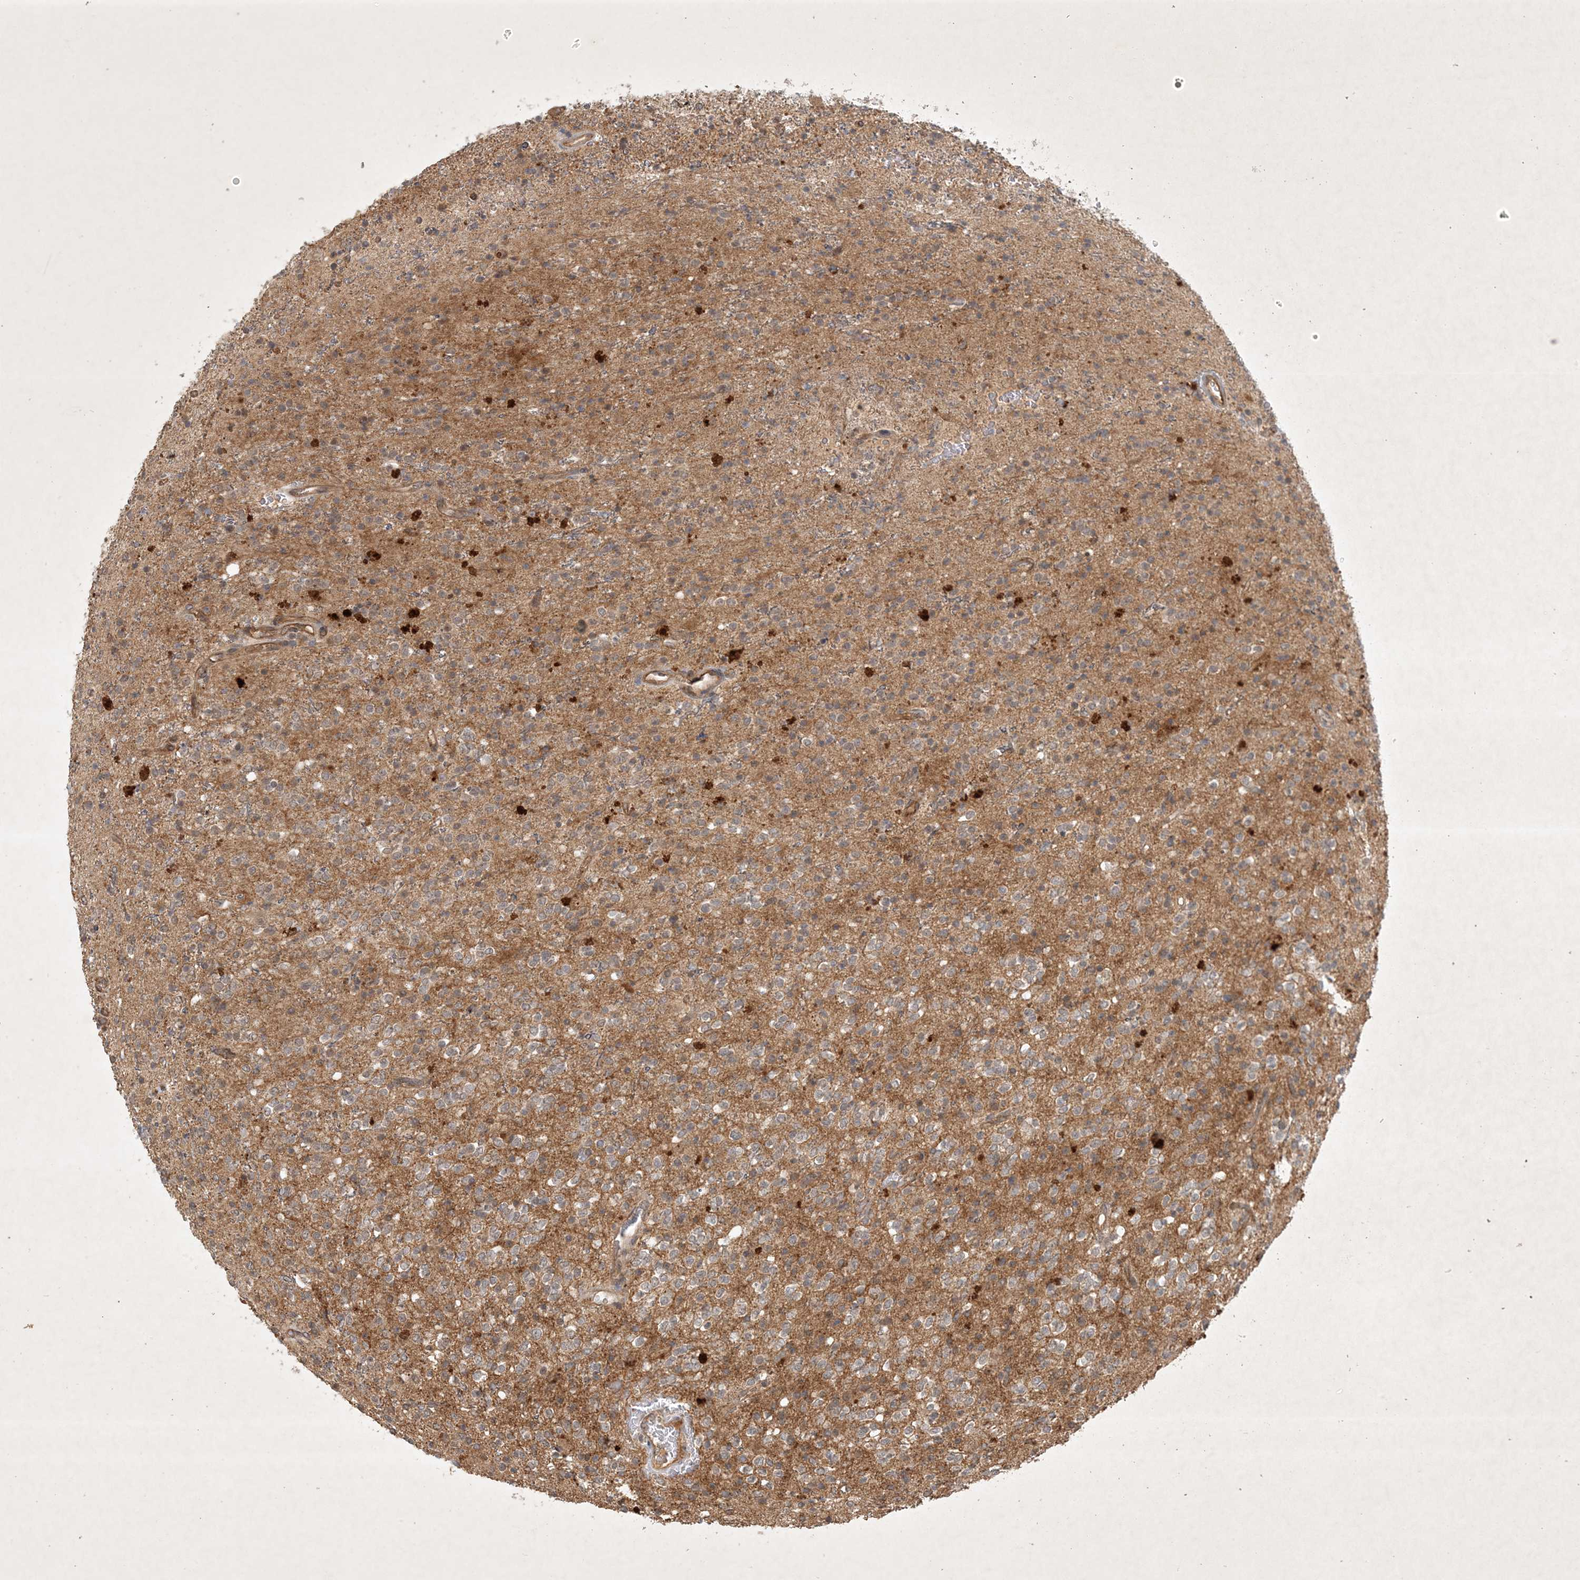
{"staining": {"intensity": "moderate", "quantity": "<25%", "location": "cytoplasmic/membranous"}, "tissue": "glioma", "cell_type": "Tumor cells", "image_type": "cancer", "snomed": [{"axis": "morphology", "description": "Glioma, malignant, High grade"}, {"axis": "topography", "description": "Brain"}], "caption": "The immunohistochemical stain labels moderate cytoplasmic/membranous staining in tumor cells of malignant glioma (high-grade) tissue.", "gene": "ZCCHC4", "patient": {"sex": "male", "age": 34}}